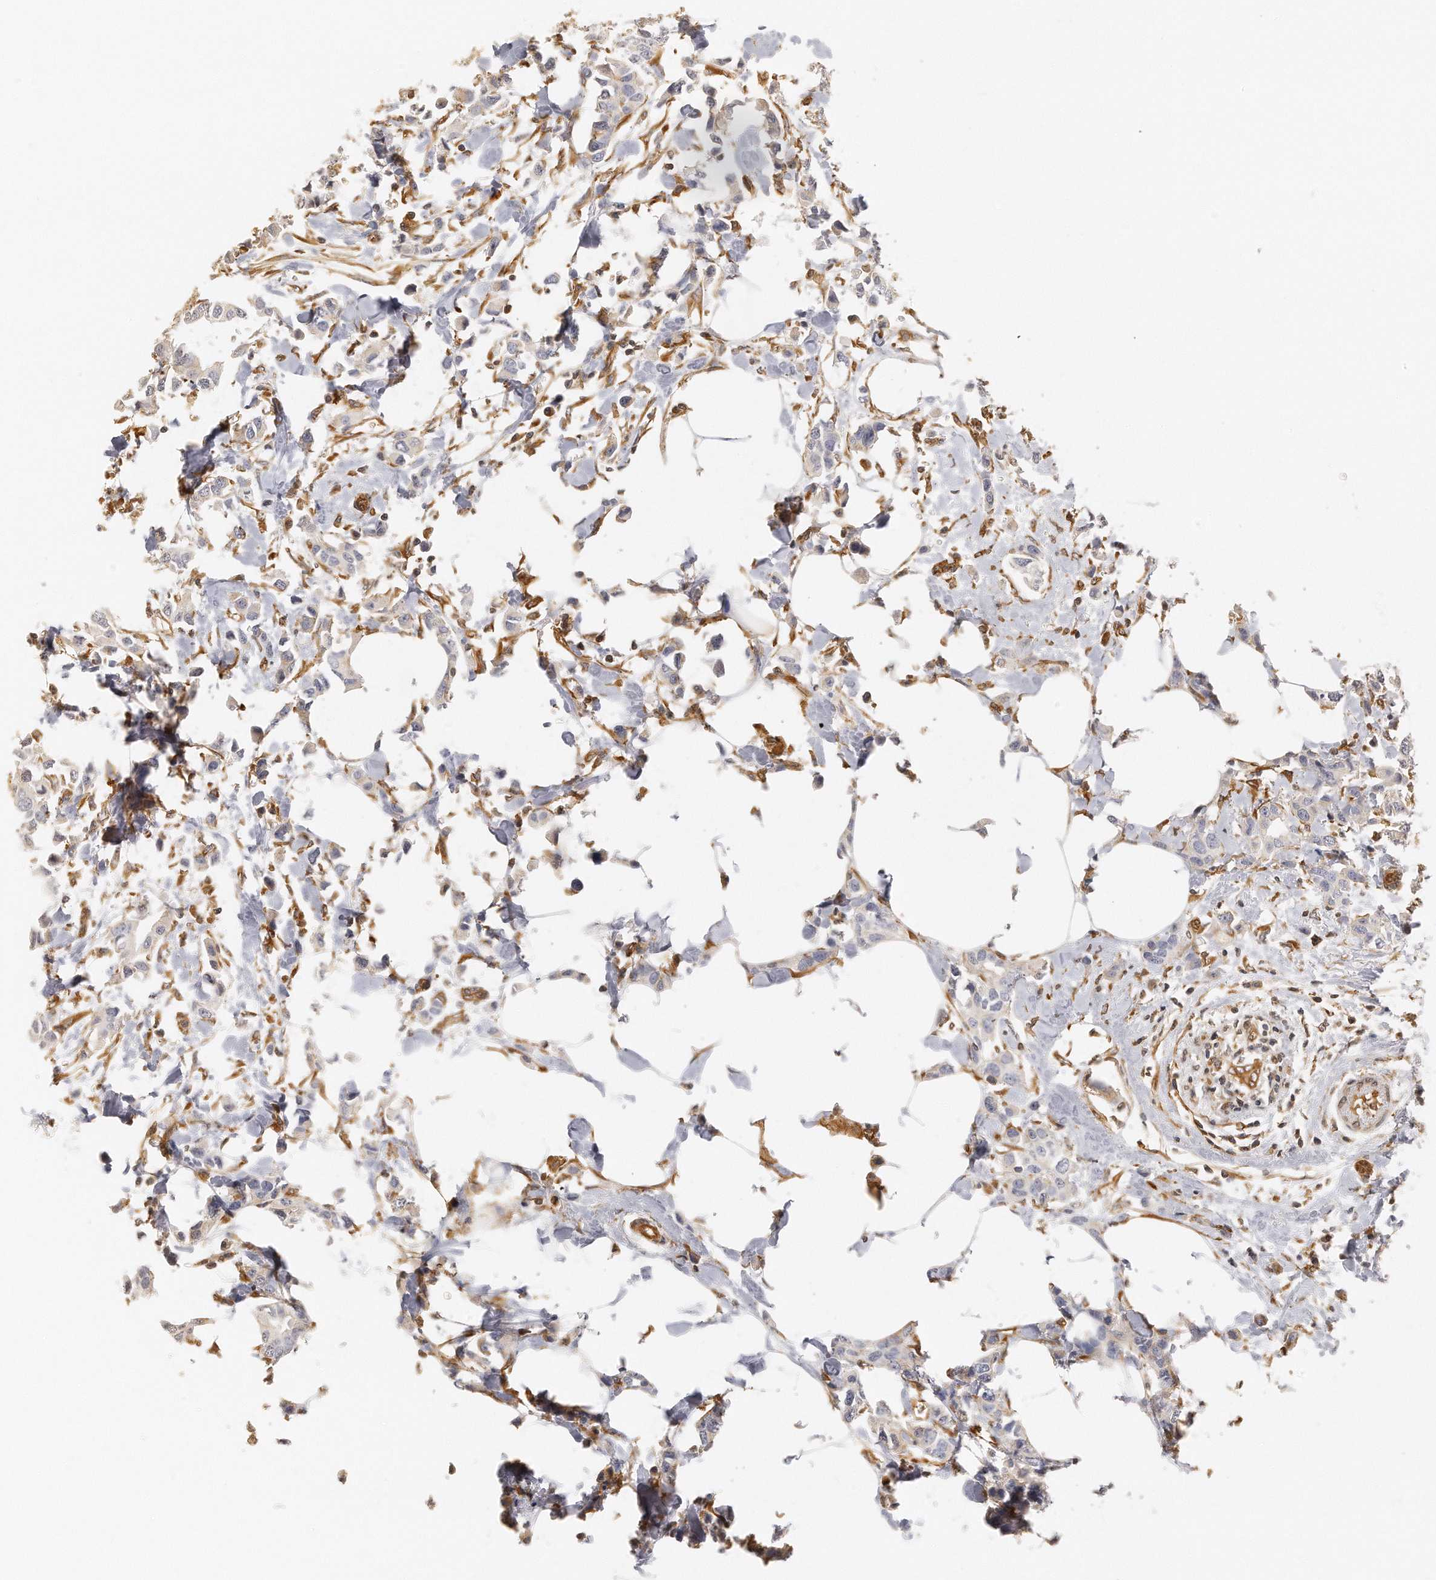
{"staining": {"intensity": "weak", "quantity": "<25%", "location": "cytoplasmic/membranous"}, "tissue": "breast cancer", "cell_type": "Tumor cells", "image_type": "cancer", "snomed": [{"axis": "morphology", "description": "Normal tissue, NOS"}, {"axis": "morphology", "description": "Duct carcinoma"}, {"axis": "topography", "description": "Breast"}], "caption": "An IHC histopathology image of intraductal carcinoma (breast) is shown. There is no staining in tumor cells of intraductal carcinoma (breast).", "gene": "CHST7", "patient": {"sex": "female", "age": 50}}